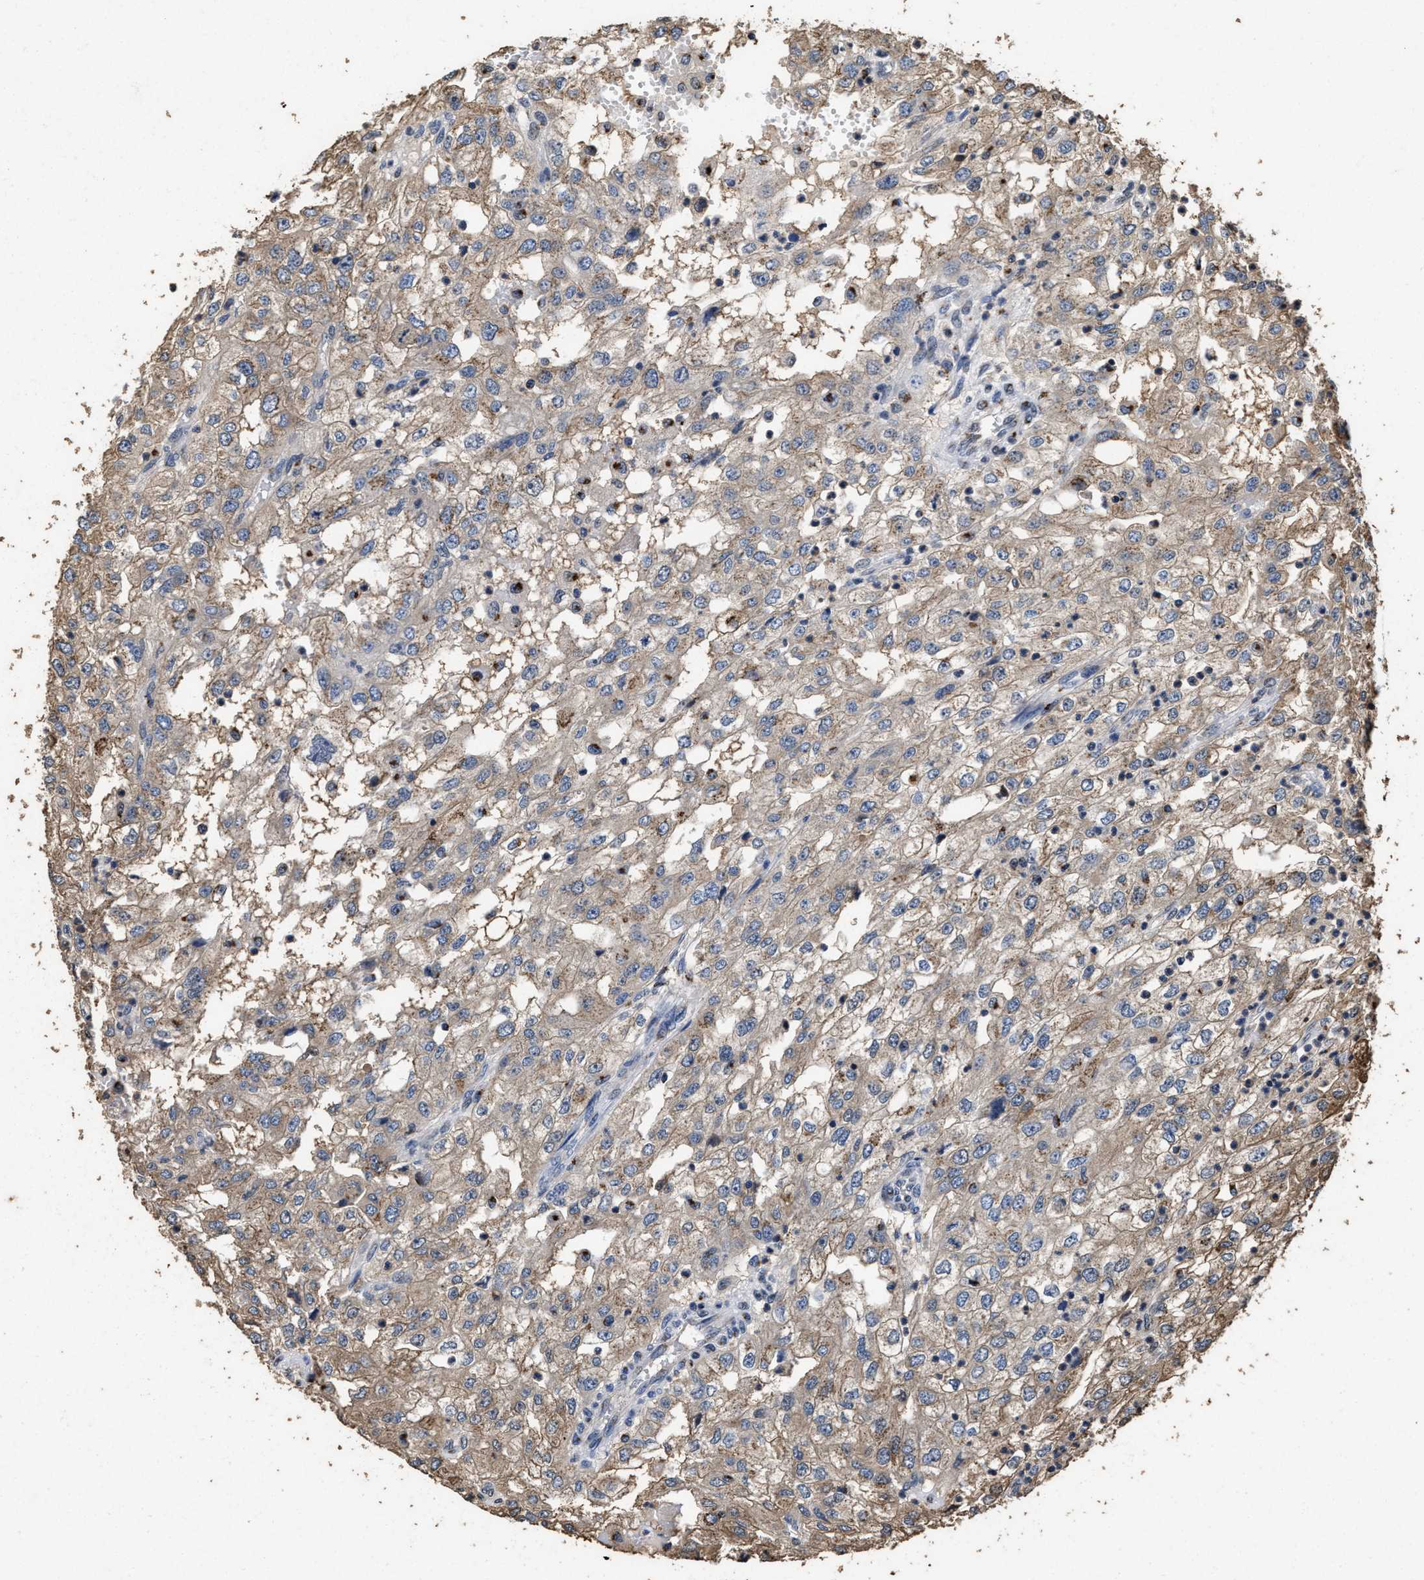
{"staining": {"intensity": "weak", "quantity": ">75%", "location": "cytoplasmic/membranous"}, "tissue": "renal cancer", "cell_type": "Tumor cells", "image_type": "cancer", "snomed": [{"axis": "morphology", "description": "Adenocarcinoma, NOS"}, {"axis": "topography", "description": "Kidney"}], "caption": "Human renal cancer (adenocarcinoma) stained with a protein marker shows weak staining in tumor cells.", "gene": "TPST2", "patient": {"sex": "female", "age": 54}}